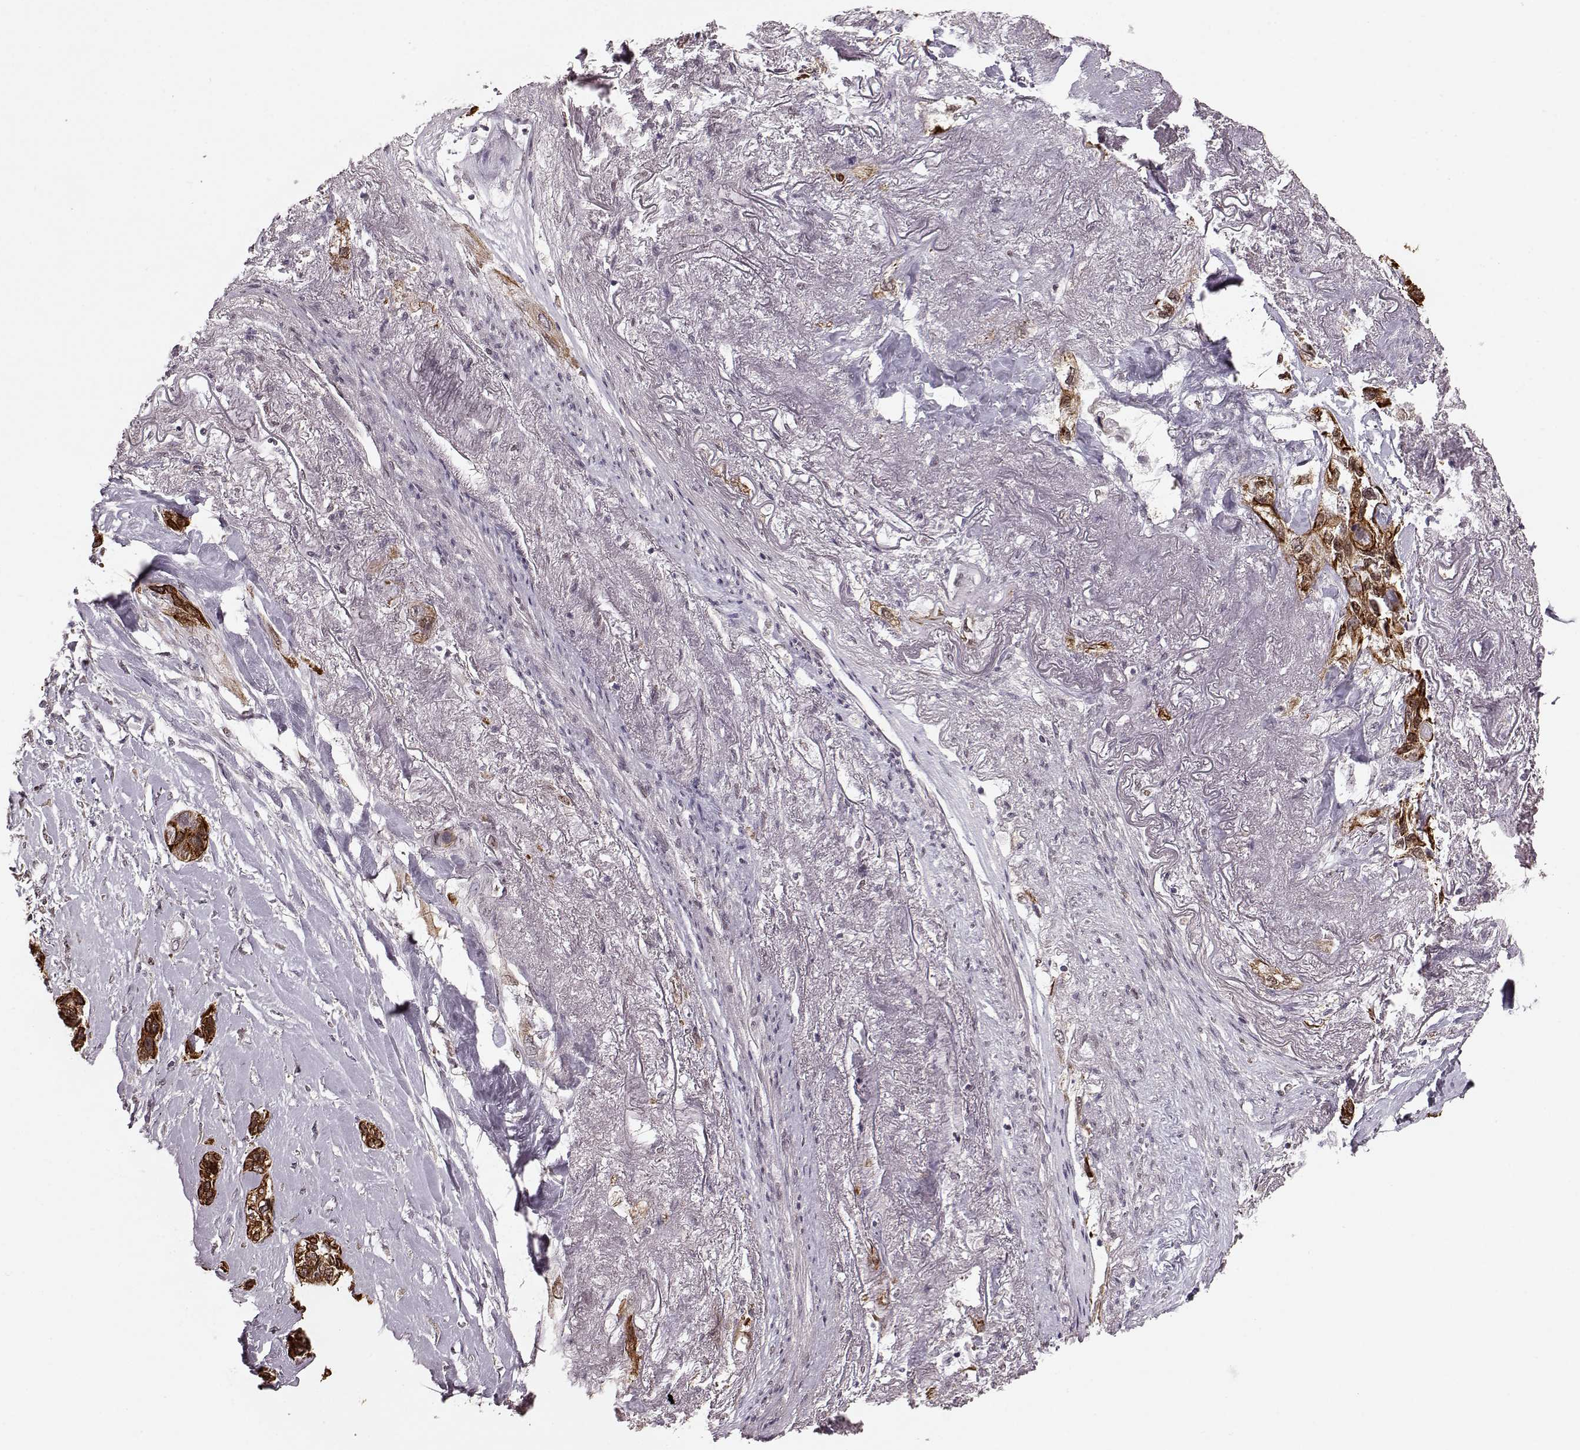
{"staining": {"intensity": "strong", "quantity": ">75%", "location": "cytoplasmic/membranous"}, "tissue": "lung cancer", "cell_type": "Tumor cells", "image_type": "cancer", "snomed": [{"axis": "morphology", "description": "Squamous cell carcinoma, NOS"}, {"axis": "topography", "description": "Lung"}], "caption": "Protein expression analysis of lung cancer reveals strong cytoplasmic/membranous staining in approximately >75% of tumor cells.", "gene": "KLF6", "patient": {"sex": "female", "age": 70}}